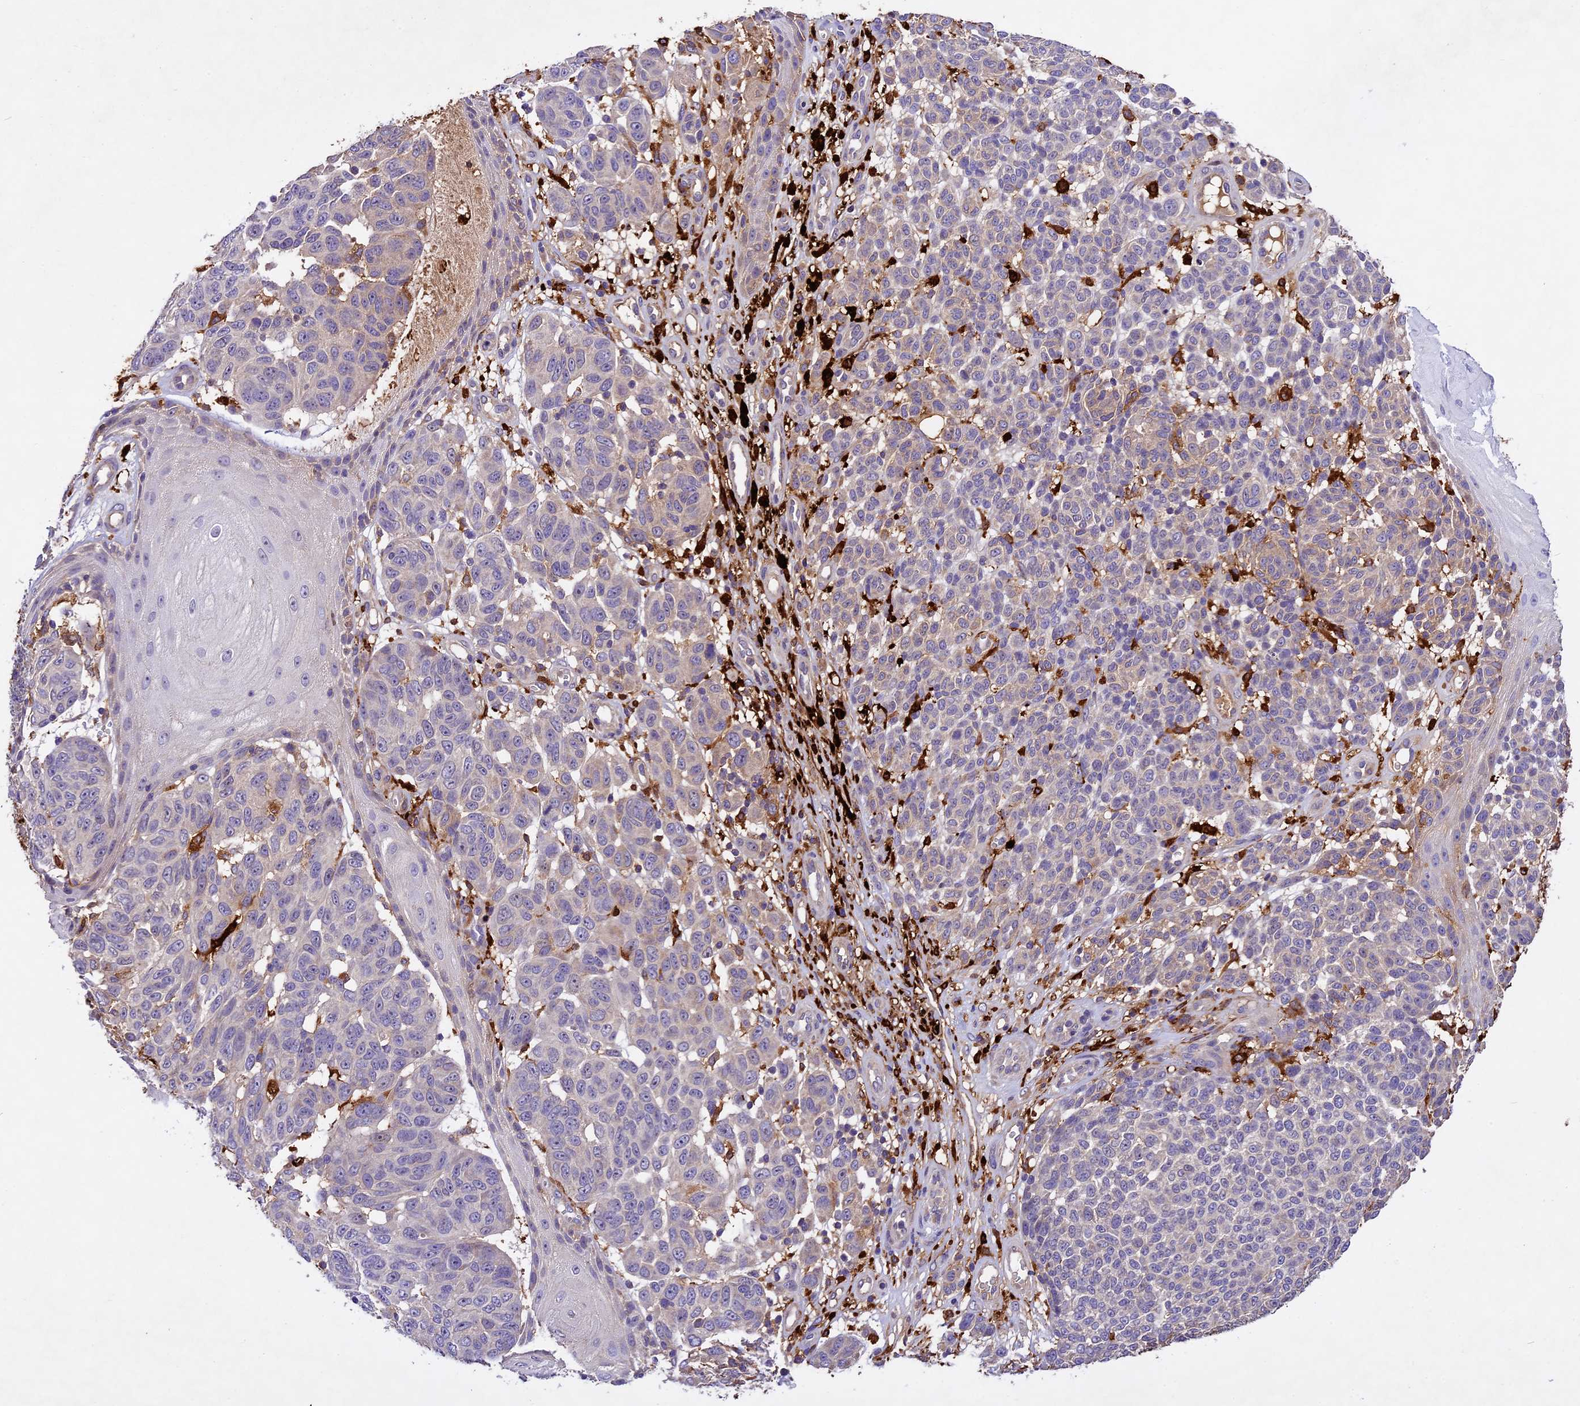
{"staining": {"intensity": "weak", "quantity": "<25%", "location": "cytoplasmic/membranous"}, "tissue": "melanoma", "cell_type": "Tumor cells", "image_type": "cancer", "snomed": [{"axis": "morphology", "description": "Malignant melanoma, NOS"}, {"axis": "topography", "description": "Skin"}], "caption": "Immunohistochemical staining of melanoma displays no significant expression in tumor cells.", "gene": "CILP2", "patient": {"sex": "male", "age": 49}}